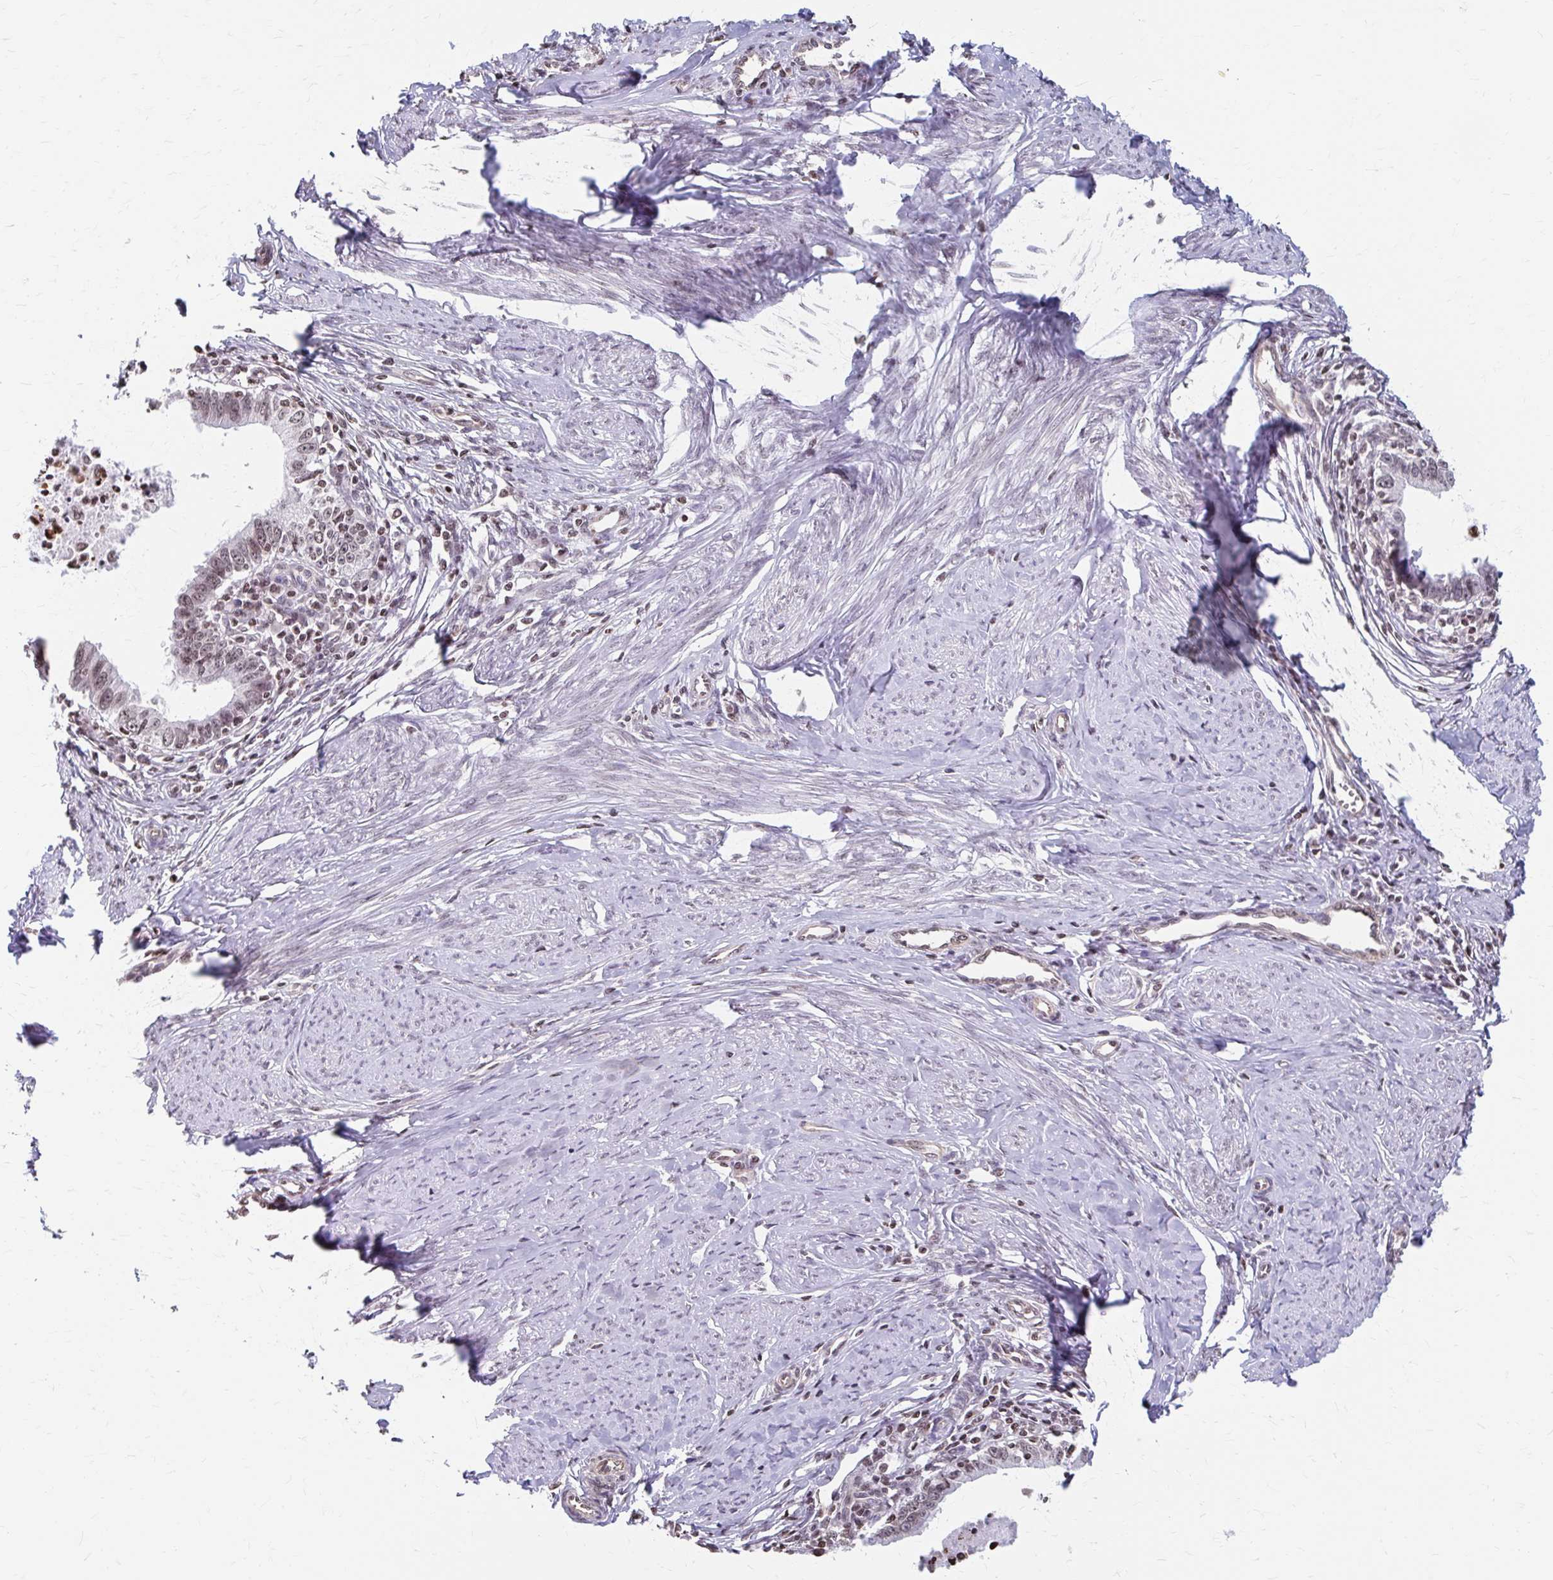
{"staining": {"intensity": "weak", "quantity": ">75%", "location": "nuclear"}, "tissue": "cervical cancer", "cell_type": "Tumor cells", "image_type": "cancer", "snomed": [{"axis": "morphology", "description": "Adenocarcinoma, NOS"}, {"axis": "topography", "description": "Cervix"}], "caption": "Tumor cells reveal weak nuclear expression in approximately >75% of cells in cervical adenocarcinoma. (brown staining indicates protein expression, while blue staining denotes nuclei).", "gene": "ORC3", "patient": {"sex": "female", "age": 36}}